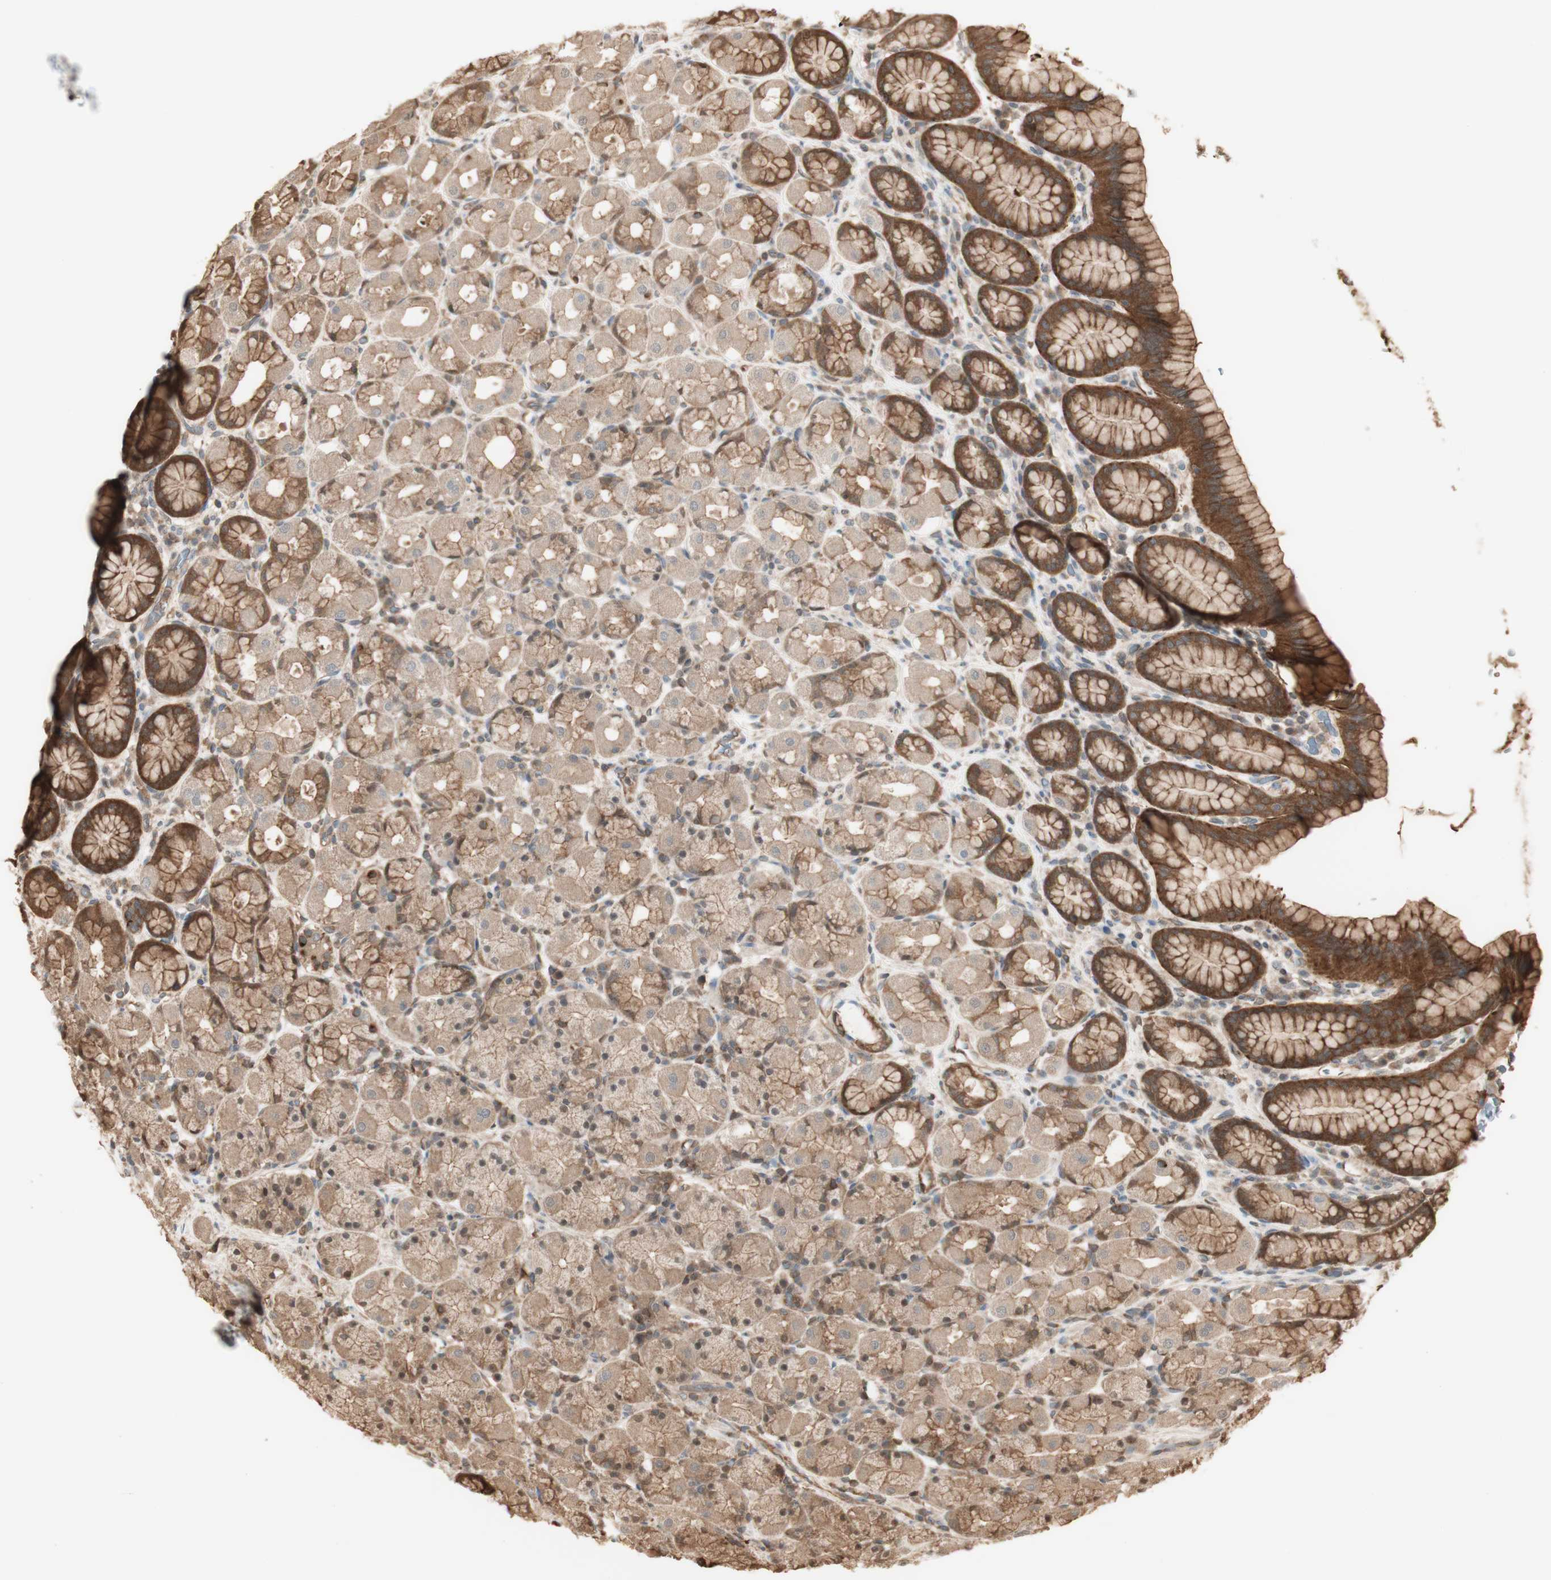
{"staining": {"intensity": "strong", "quantity": ">75%", "location": "cytoplasmic/membranous,nuclear"}, "tissue": "stomach", "cell_type": "Glandular cells", "image_type": "normal", "snomed": [{"axis": "morphology", "description": "Normal tissue, NOS"}, {"axis": "topography", "description": "Stomach, upper"}], "caption": "A high-resolution photomicrograph shows IHC staining of benign stomach, which exhibits strong cytoplasmic/membranous,nuclear staining in approximately >75% of glandular cells.", "gene": "YWHAB", "patient": {"sex": "male", "age": 68}}